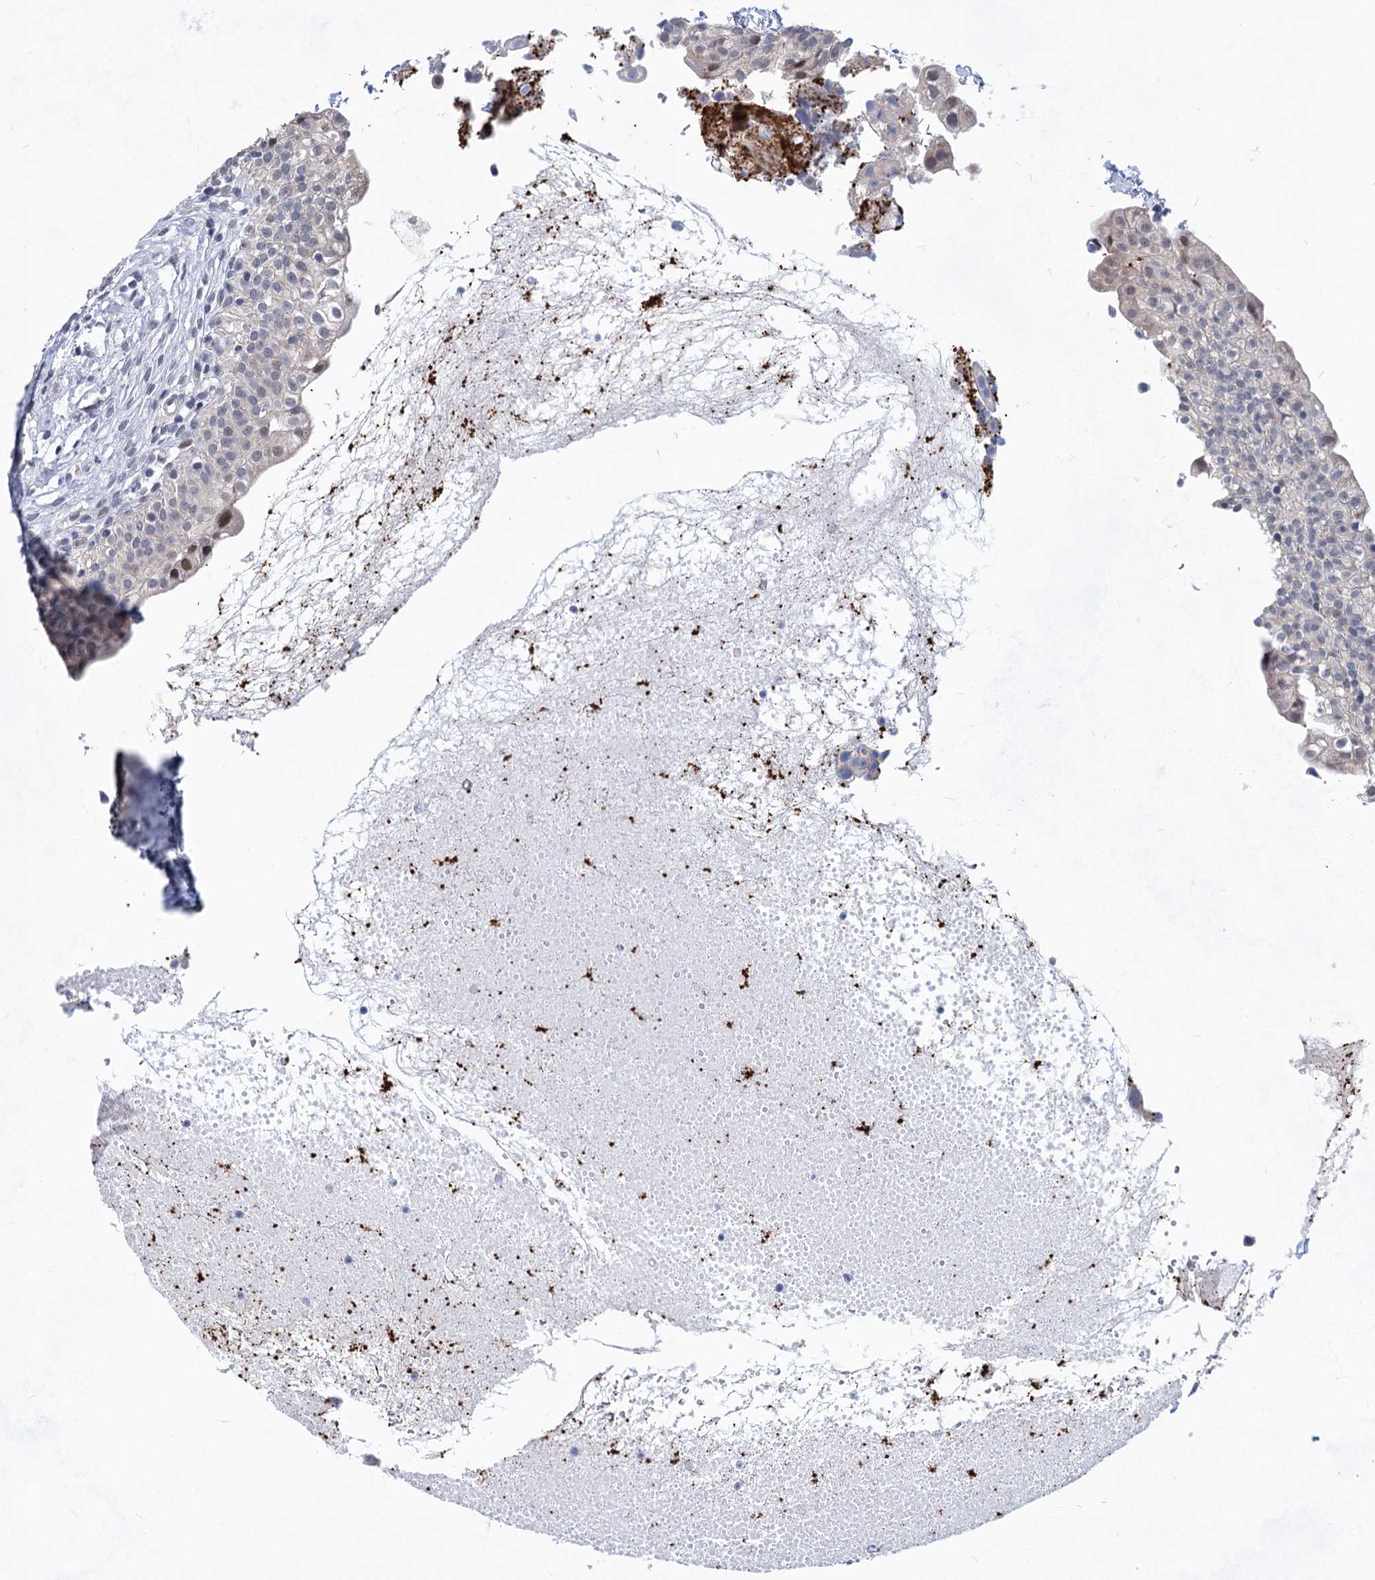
{"staining": {"intensity": "moderate", "quantity": "<25%", "location": "nuclear"}, "tissue": "urinary bladder", "cell_type": "Urothelial cells", "image_type": "normal", "snomed": [{"axis": "morphology", "description": "Normal tissue, NOS"}, {"axis": "topography", "description": "Urinary bladder"}], "caption": "Immunohistochemistry (IHC) photomicrograph of benign urinary bladder stained for a protein (brown), which reveals low levels of moderate nuclear expression in approximately <25% of urothelial cells.", "gene": "MON2", "patient": {"sex": "male", "age": 55}}